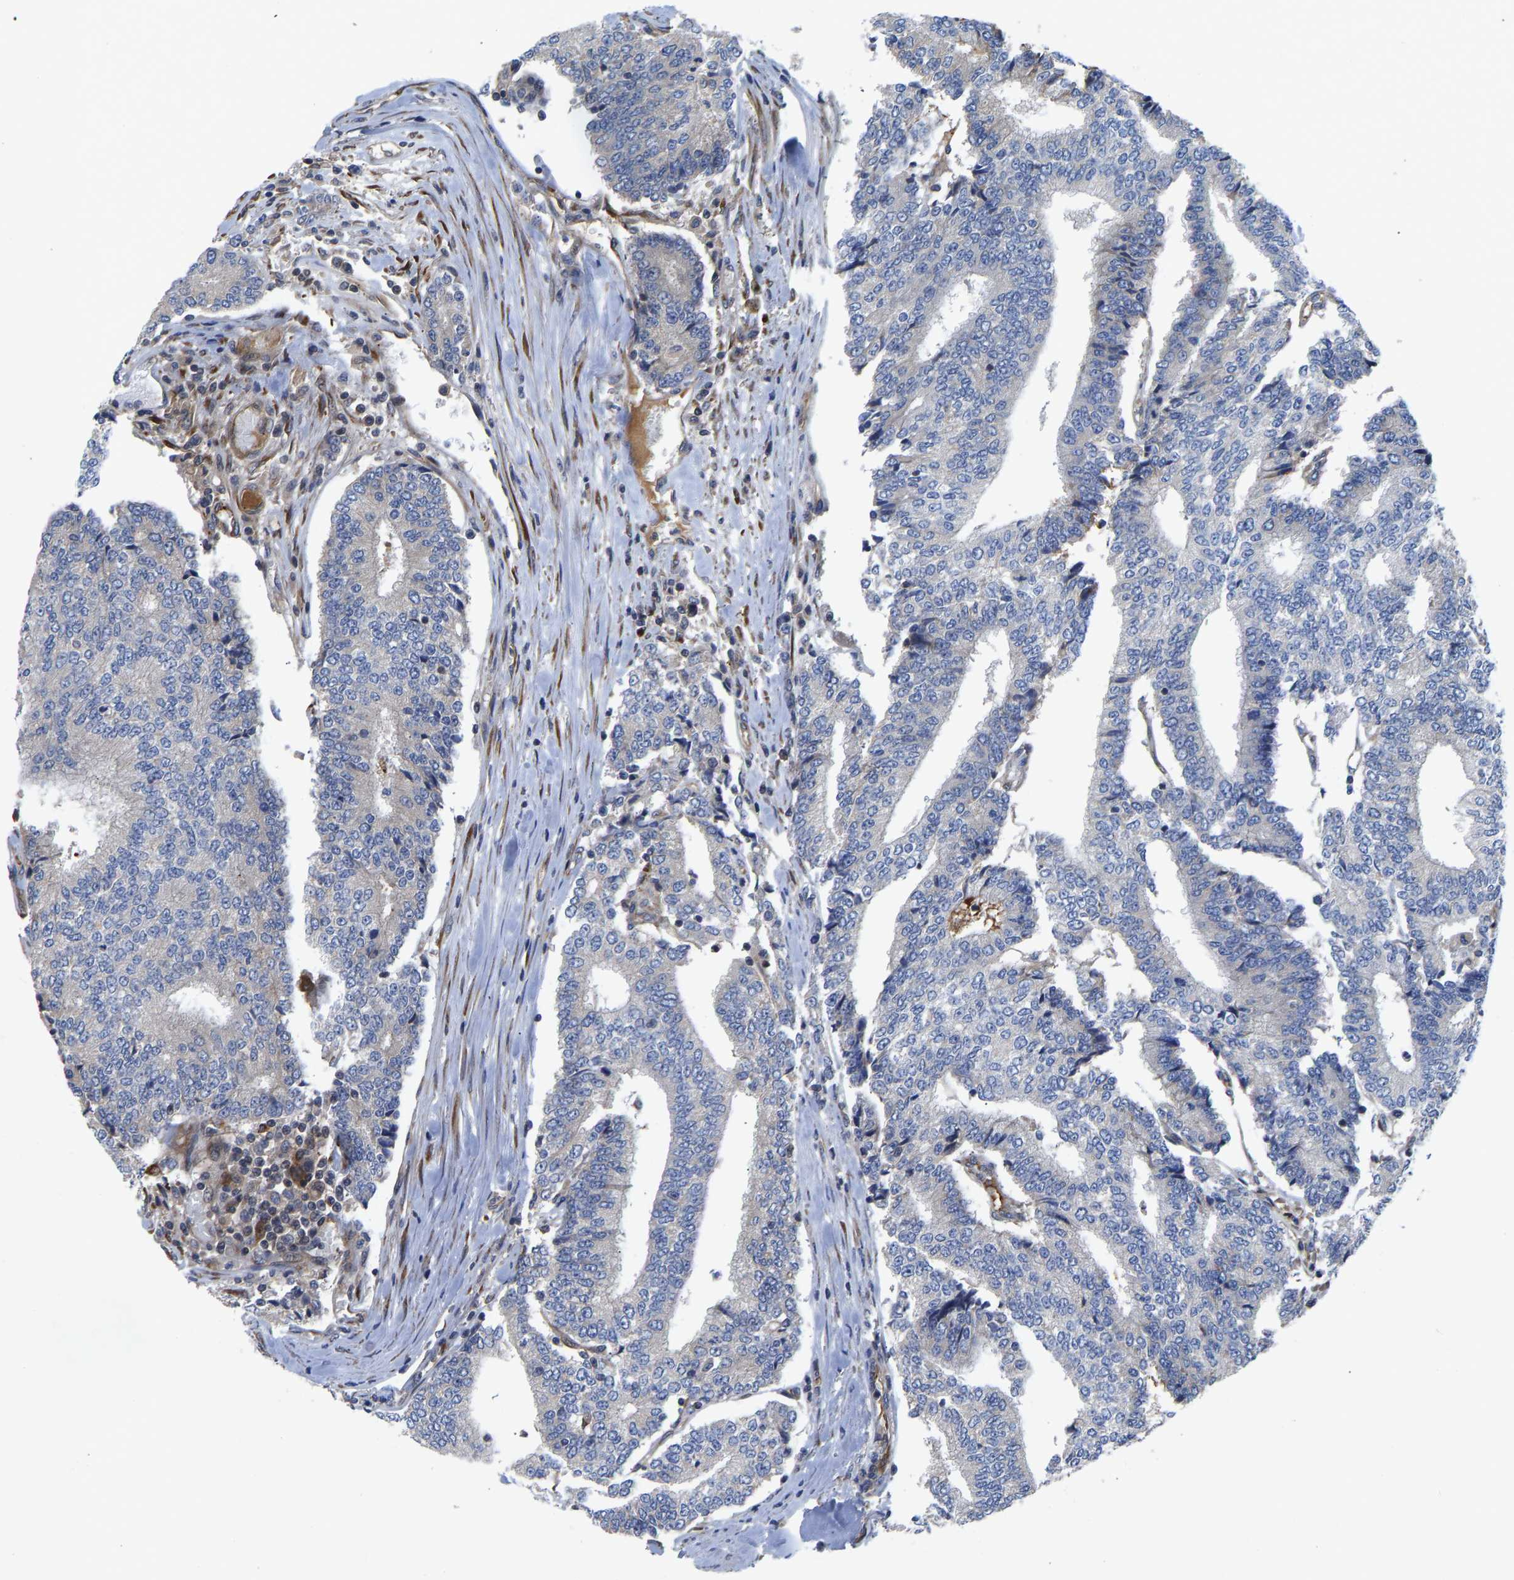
{"staining": {"intensity": "negative", "quantity": "none", "location": "none"}, "tissue": "prostate cancer", "cell_type": "Tumor cells", "image_type": "cancer", "snomed": [{"axis": "morphology", "description": "Normal tissue, NOS"}, {"axis": "morphology", "description": "Adenocarcinoma, High grade"}, {"axis": "topography", "description": "Prostate"}, {"axis": "topography", "description": "Seminal veicle"}], "caption": "A high-resolution histopathology image shows immunohistochemistry staining of prostate cancer, which reveals no significant staining in tumor cells.", "gene": "FRRS1", "patient": {"sex": "male", "age": 55}}